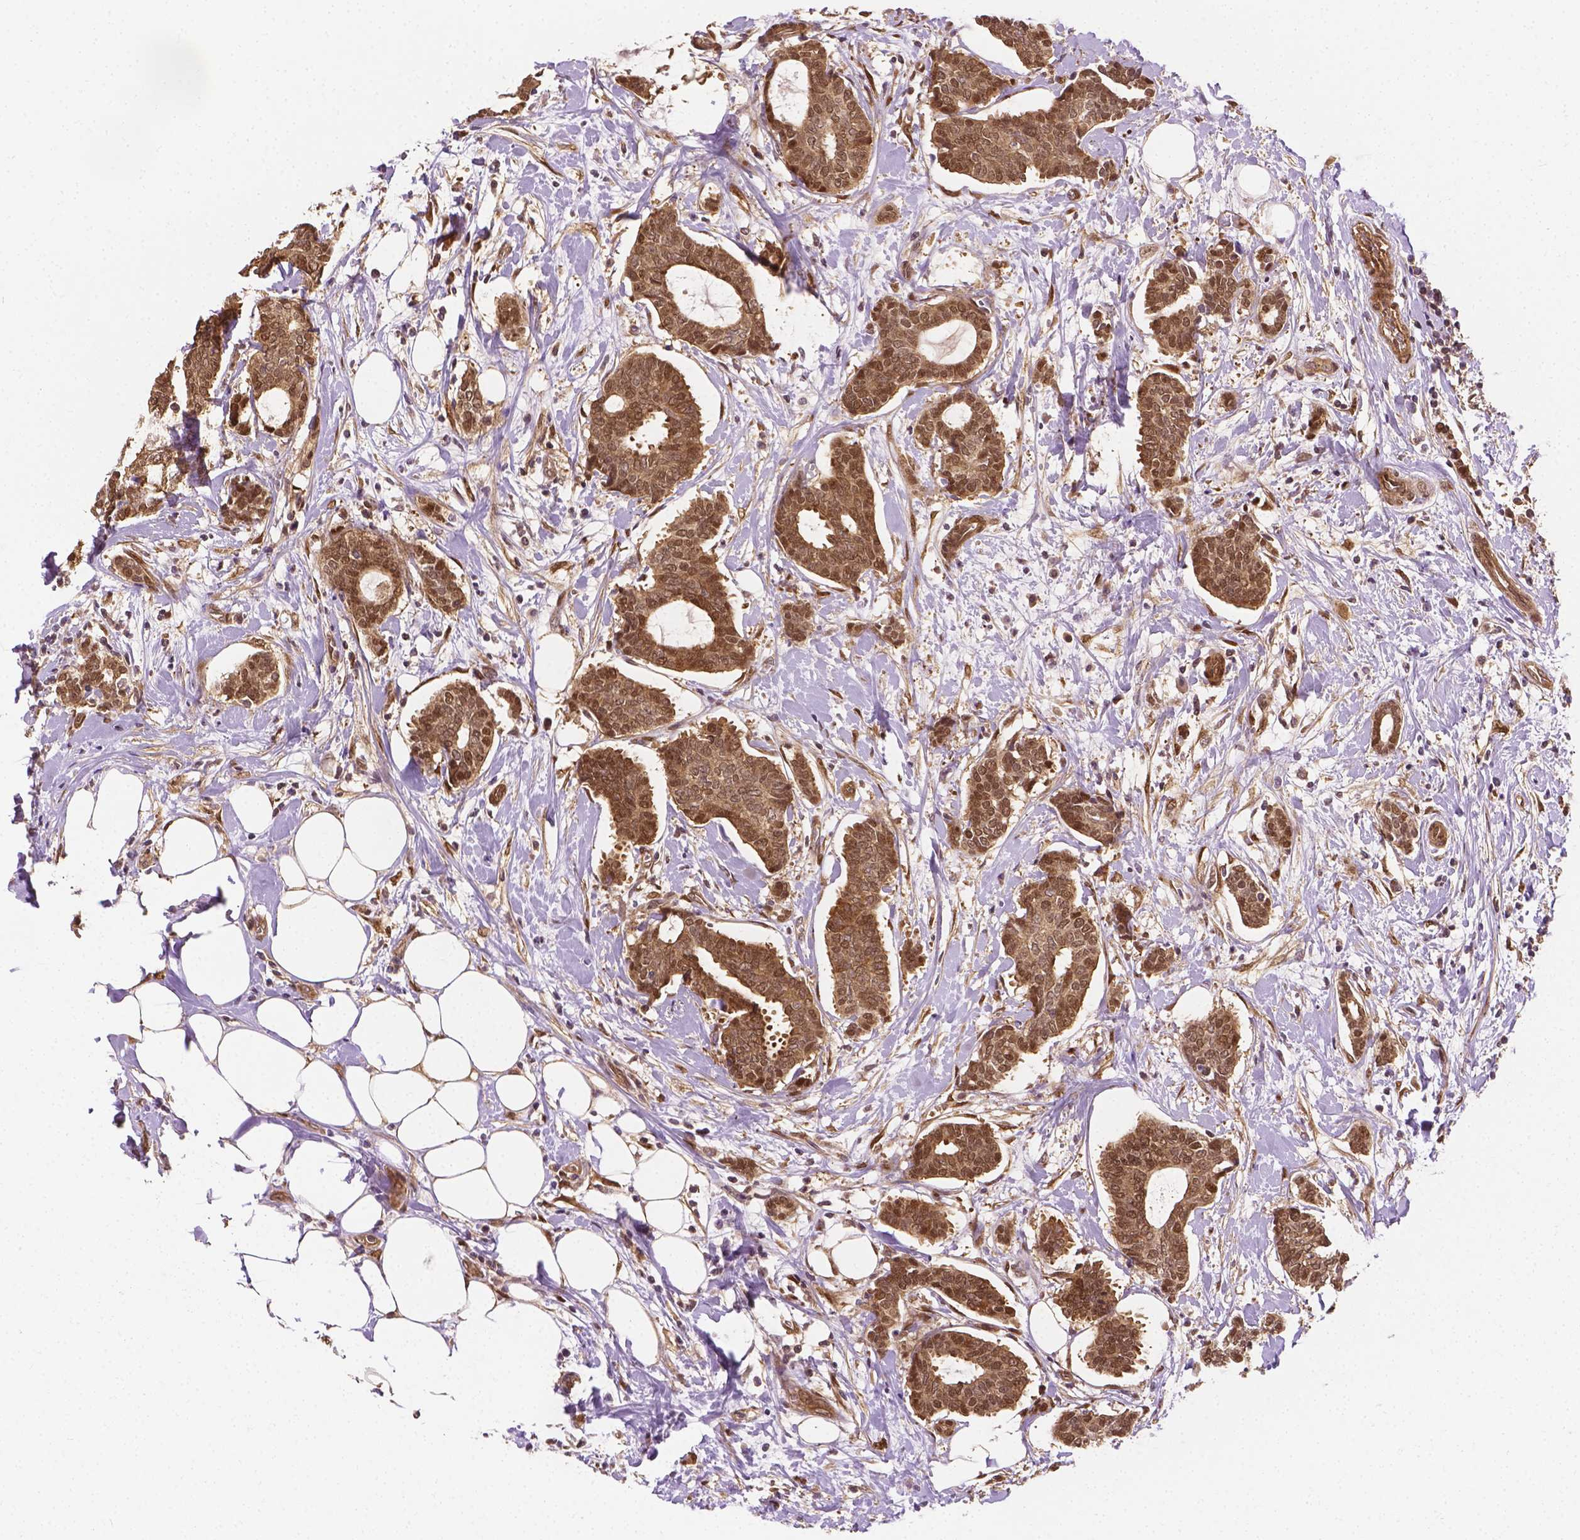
{"staining": {"intensity": "moderate", "quantity": ">75%", "location": "cytoplasmic/membranous,nuclear"}, "tissue": "breast cancer", "cell_type": "Tumor cells", "image_type": "cancer", "snomed": [{"axis": "morphology", "description": "Intraductal carcinoma, in situ"}, {"axis": "morphology", "description": "Duct carcinoma"}, {"axis": "morphology", "description": "Lobular carcinoma, in situ"}, {"axis": "topography", "description": "Breast"}], "caption": "The photomicrograph displays a brown stain indicating the presence of a protein in the cytoplasmic/membranous and nuclear of tumor cells in breast cancer (lobular carcinoma in situ).", "gene": "YAP1", "patient": {"sex": "female", "age": 44}}